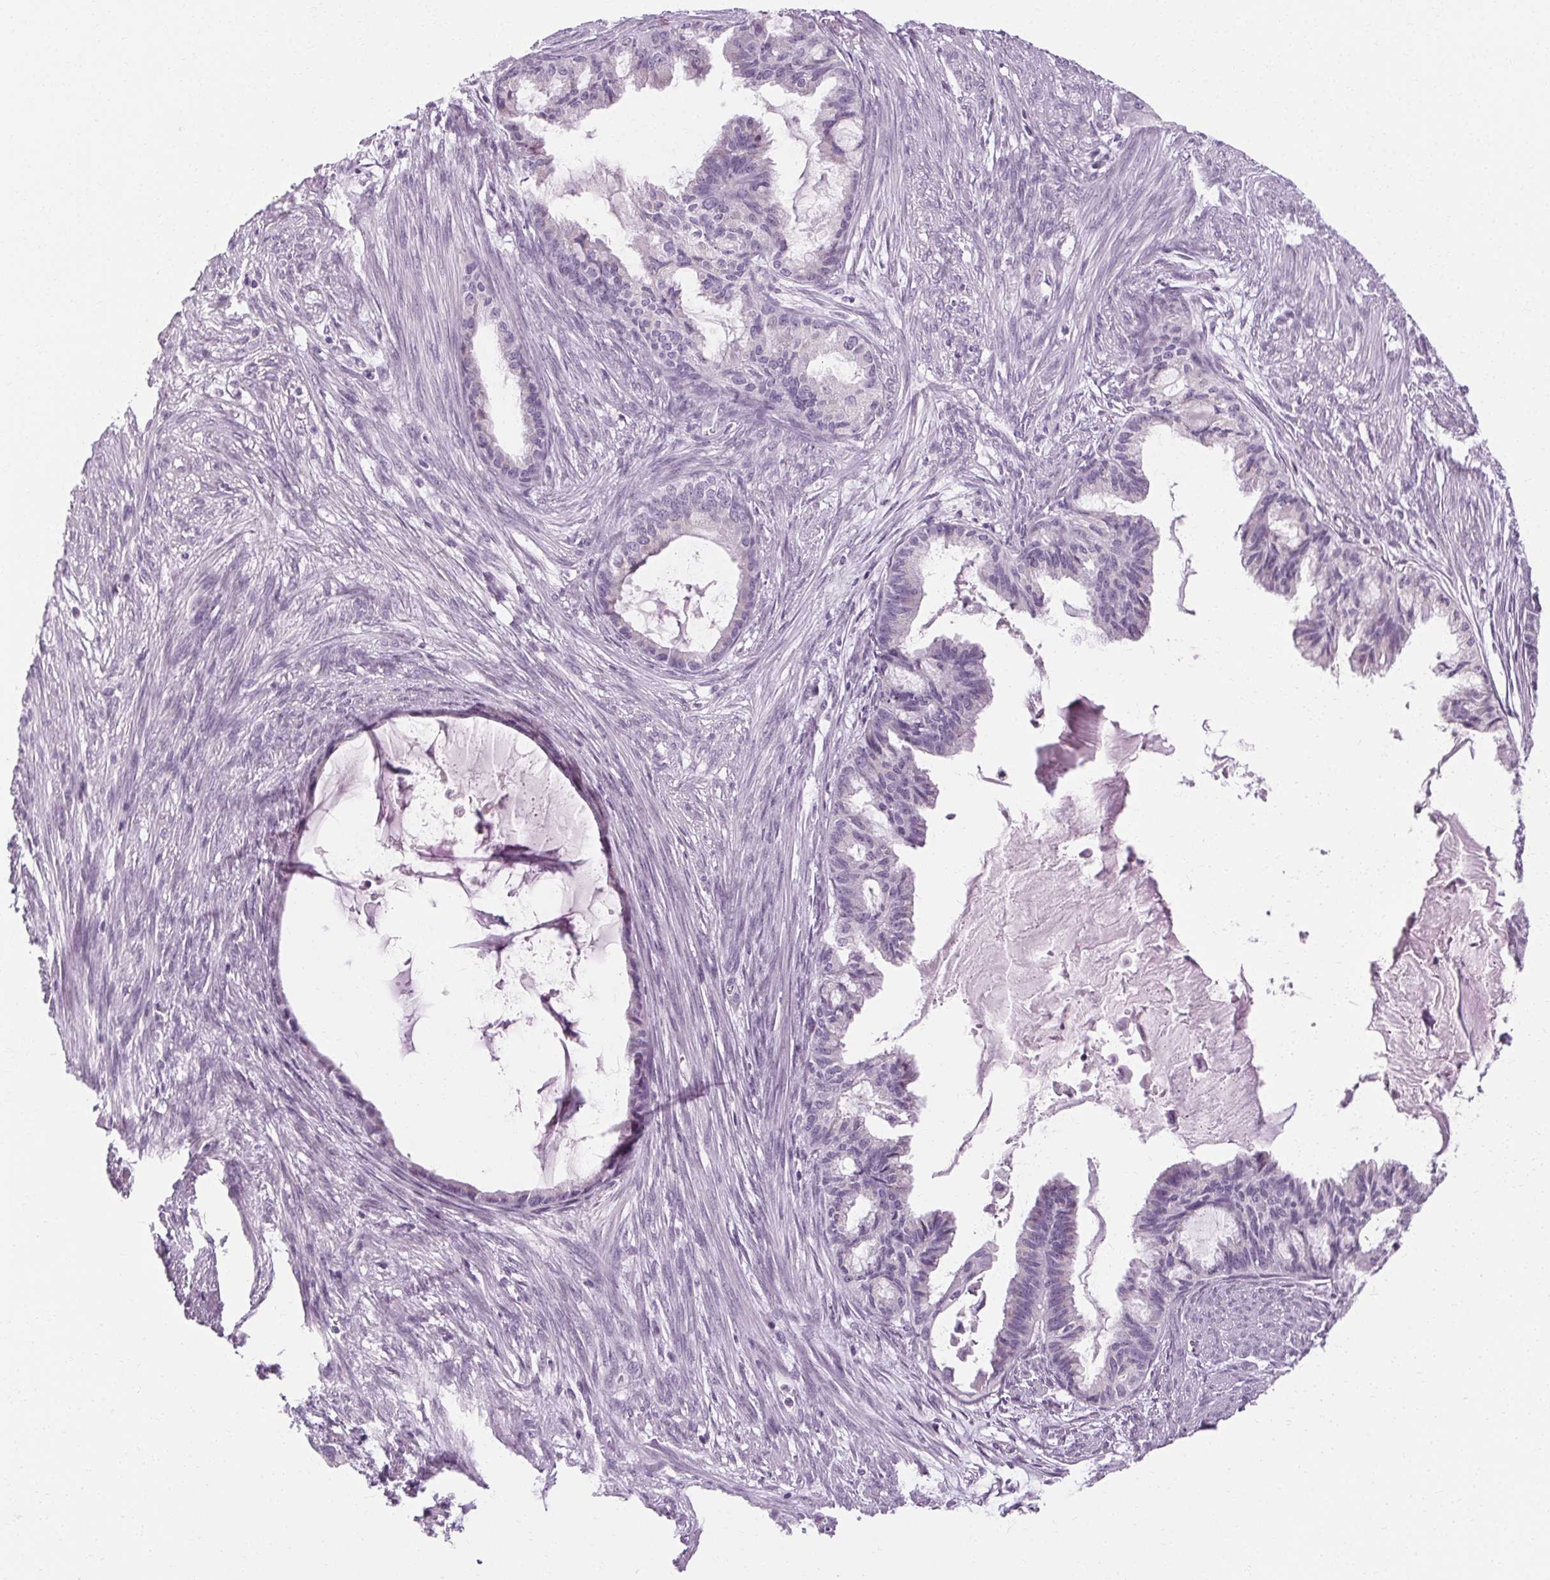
{"staining": {"intensity": "negative", "quantity": "none", "location": "none"}, "tissue": "endometrial cancer", "cell_type": "Tumor cells", "image_type": "cancer", "snomed": [{"axis": "morphology", "description": "Adenocarcinoma, NOS"}, {"axis": "topography", "description": "Endometrium"}], "caption": "There is no significant positivity in tumor cells of adenocarcinoma (endometrial). (DAB (3,3'-diaminobenzidine) IHC with hematoxylin counter stain).", "gene": "POMC", "patient": {"sex": "female", "age": 86}}